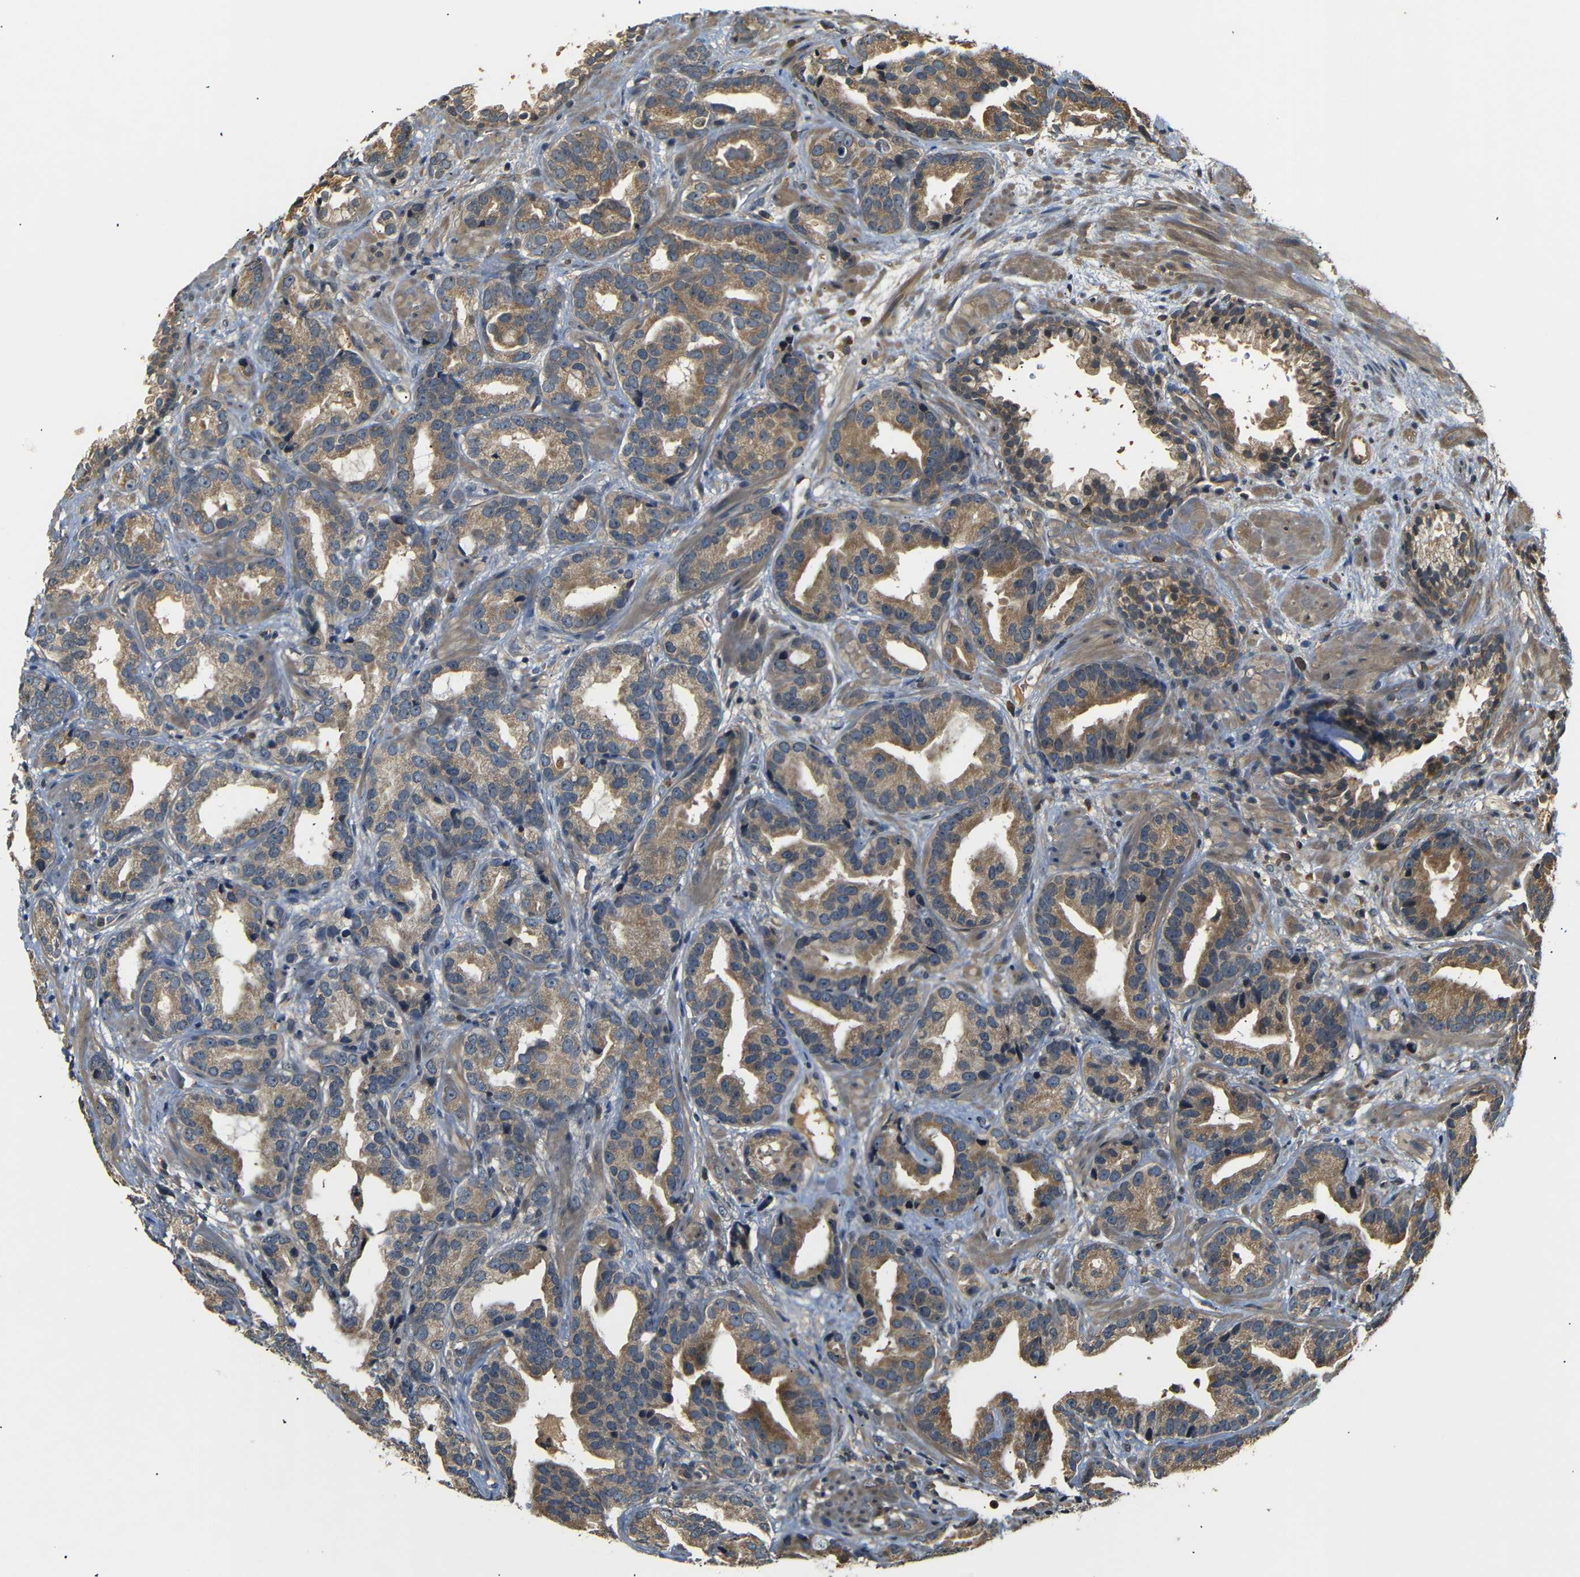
{"staining": {"intensity": "moderate", "quantity": ">75%", "location": "cytoplasmic/membranous"}, "tissue": "prostate cancer", "cell_type": "Tumor cells", "image_type": "cancer", "snomed": [{"axis": "morphology", "description": "Adenocarcinoma, Low grade"}, {"axis": "topography", "description": "Prostate"}], "caption": "IHC (DAB) staining of prostate cancer displays moderate cytoplasmic/membranous protein expression in about >75% of tumor cells.", "gene": "TANK", "patient": {"sex": "male", "age": 59}}